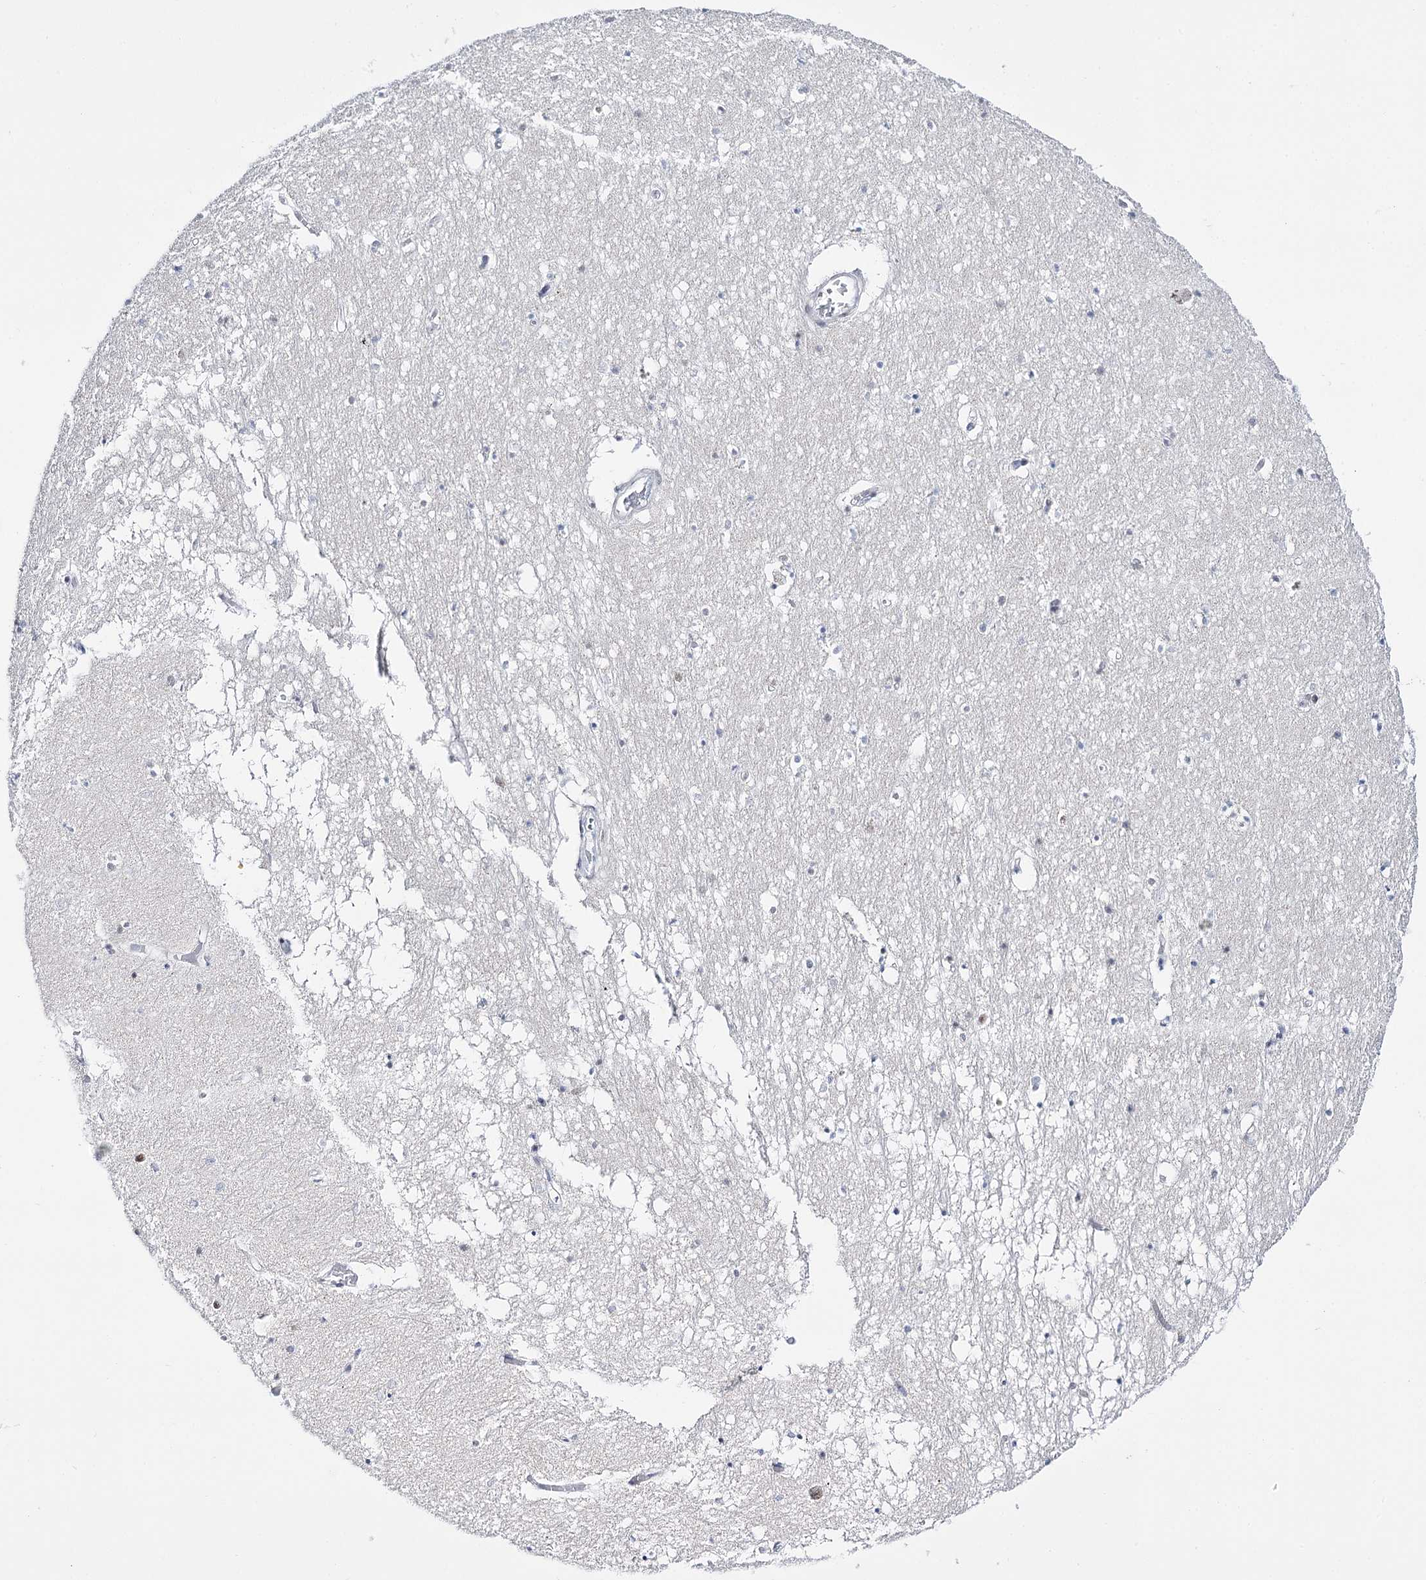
{"staining": {"intensity": "negative", "quantity": "none", "location": "none"}, "tissue": "hippocampus", "cell_type": "Glial cells", "image_type": "normal", "snomed": [{"axis": "morphology", "description": "Normal tissue, NOS"}, {"axis": "topography", "description": "Hippocampus"}], "caption": "Immunohistochemistry histopathology image of benign hippocampus stained for a protein (brown), which demonstrates no staining in glial cells. Nuclei are stained in blue.", "gene": "RBM15B", "patient": {"sex": "male", "age": 70}}